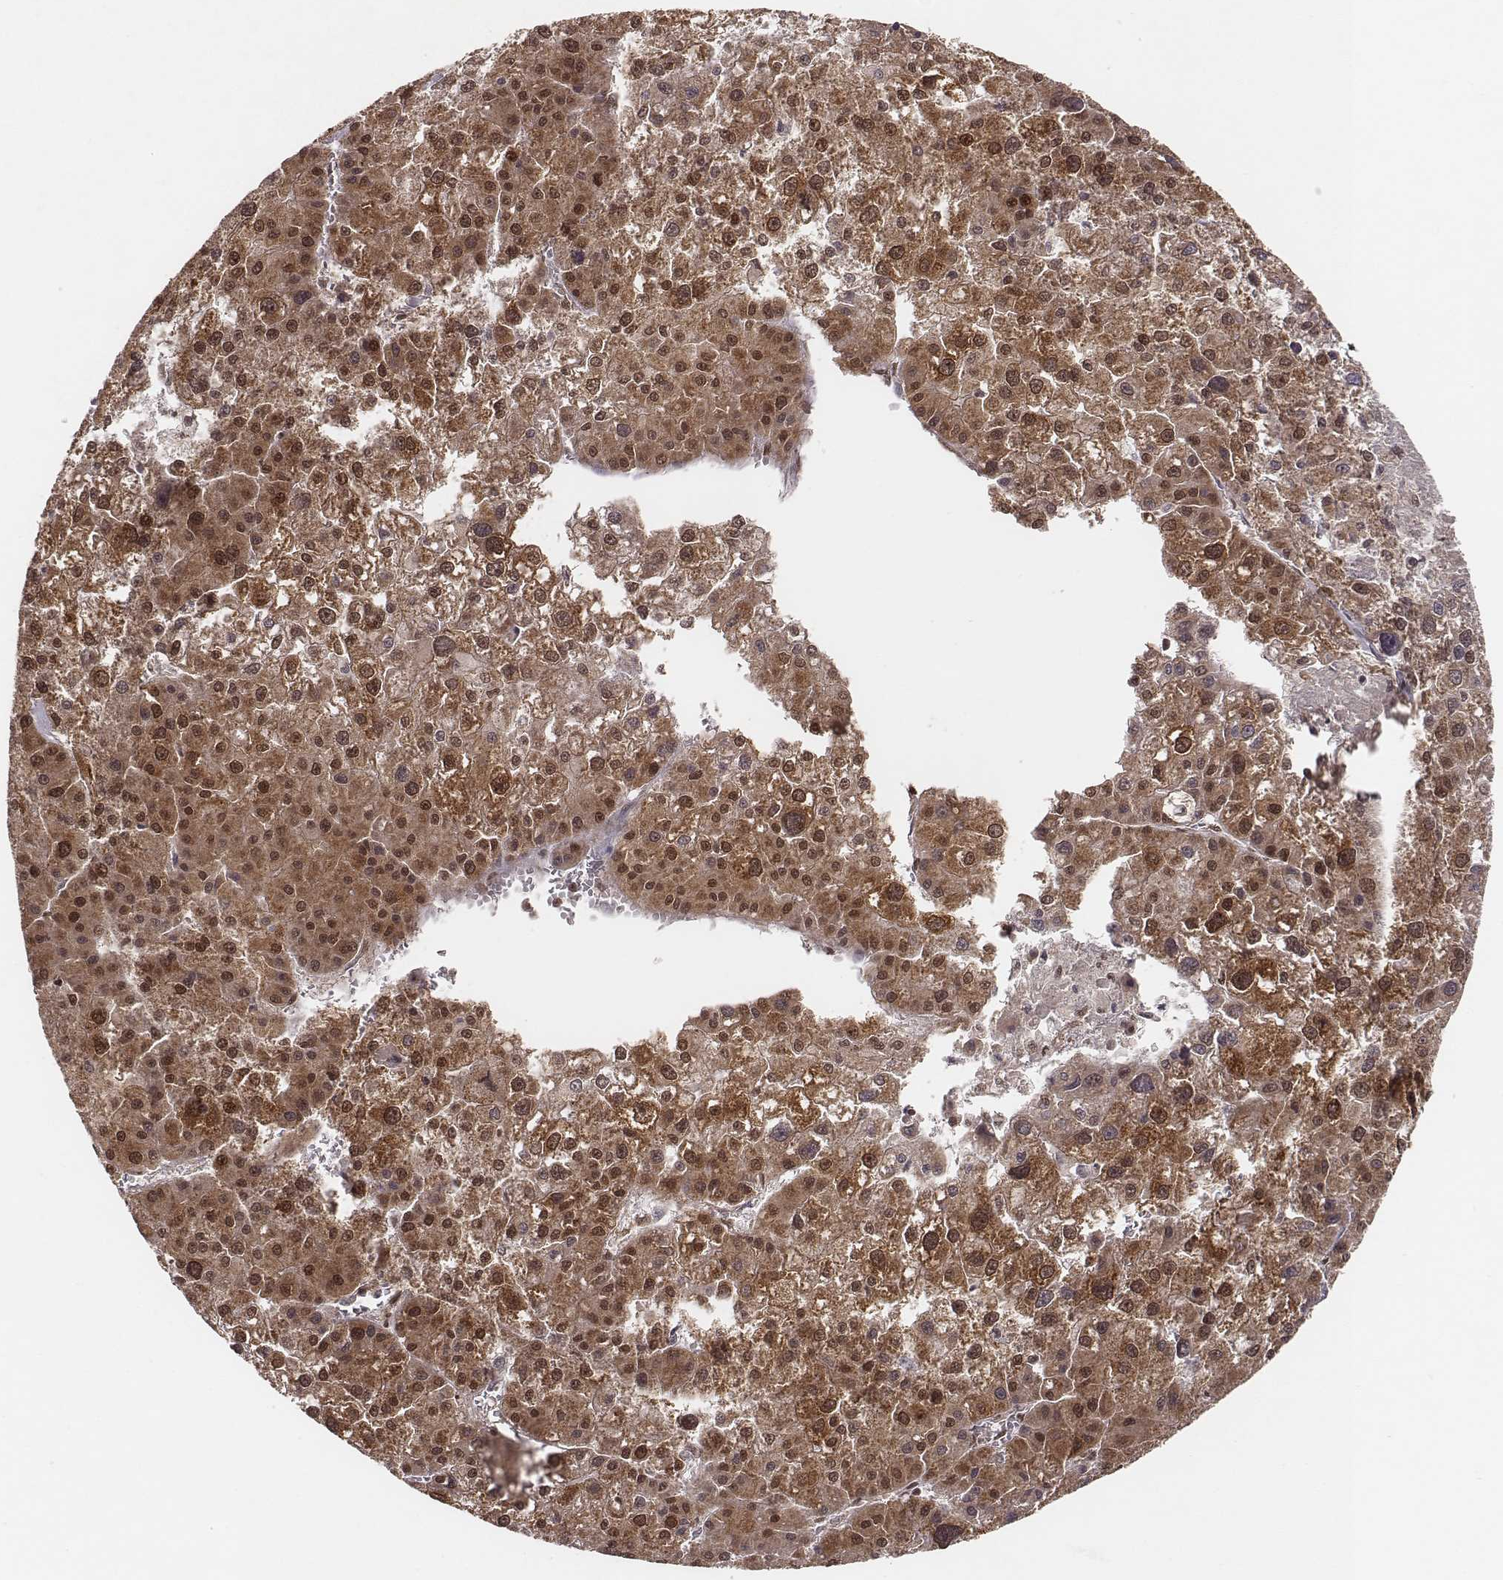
{"staining": {"intensity": "moderate", "quantity": ">75%", "location": "cytoplasmic/membranous,nuclear"}, "tissue": "liver cancer", "cell_type": "Tumor cells", "image_type": "cancer", "snomed": [{"axis": "morphology", "description": "Carcinoma, Hepatocellular, NOS"}, {"axis": "topography", "description": "Liver"}], "caption": "Protein positivity by immunohistochemistry exhibits moderate cytoplasmic/membranous and nuclear positivity in about >75% of tumor cells in hepatocellular carcinoma (liver). (DAB (3,3'-diaminobenzidine) IHC with brightfield microscopy, high magnification).", "gene": "NFX1", "patient": {"sex": "male", "age": 73}}